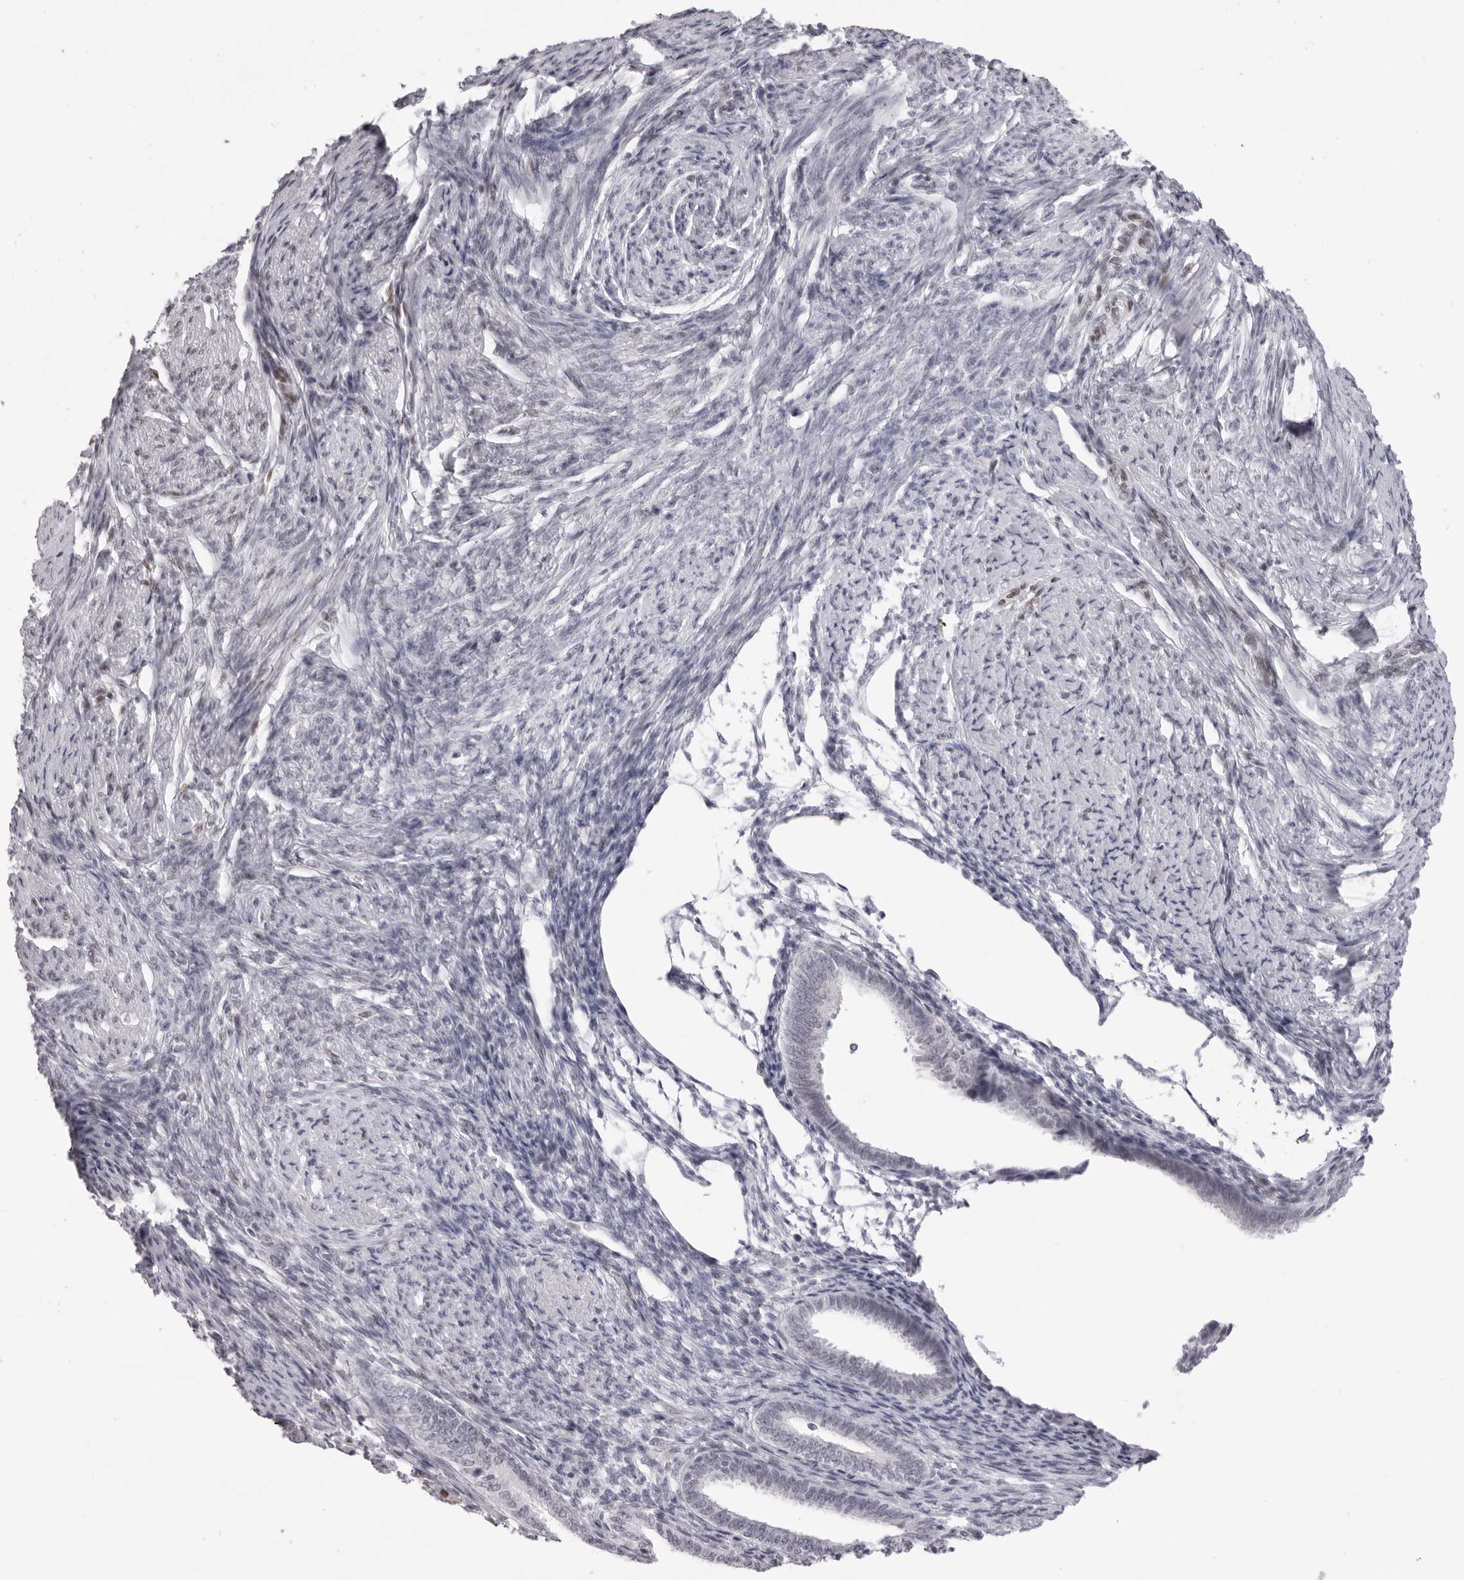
{"staining": {"intensity": "negative", "quantity": "none", "location": "none"}, "tissue": "endometrial cancer", "cell_type": "Tumor cells", "image_type": "cancer", "snomed": [{"axis": "morphology", "description": "Adenocarcinoma, NOS"}, {"axis": "topography", "description": "Endometrium"}], "caption": "An image of human endometrial cancer is negative for staining in tumor cells. The staining is performed using DAB brown chromogen with nuclei counter-stained in using hematoxylin.", "gene": "MAFK", "patient": {"sex": "female", "age": 51}}